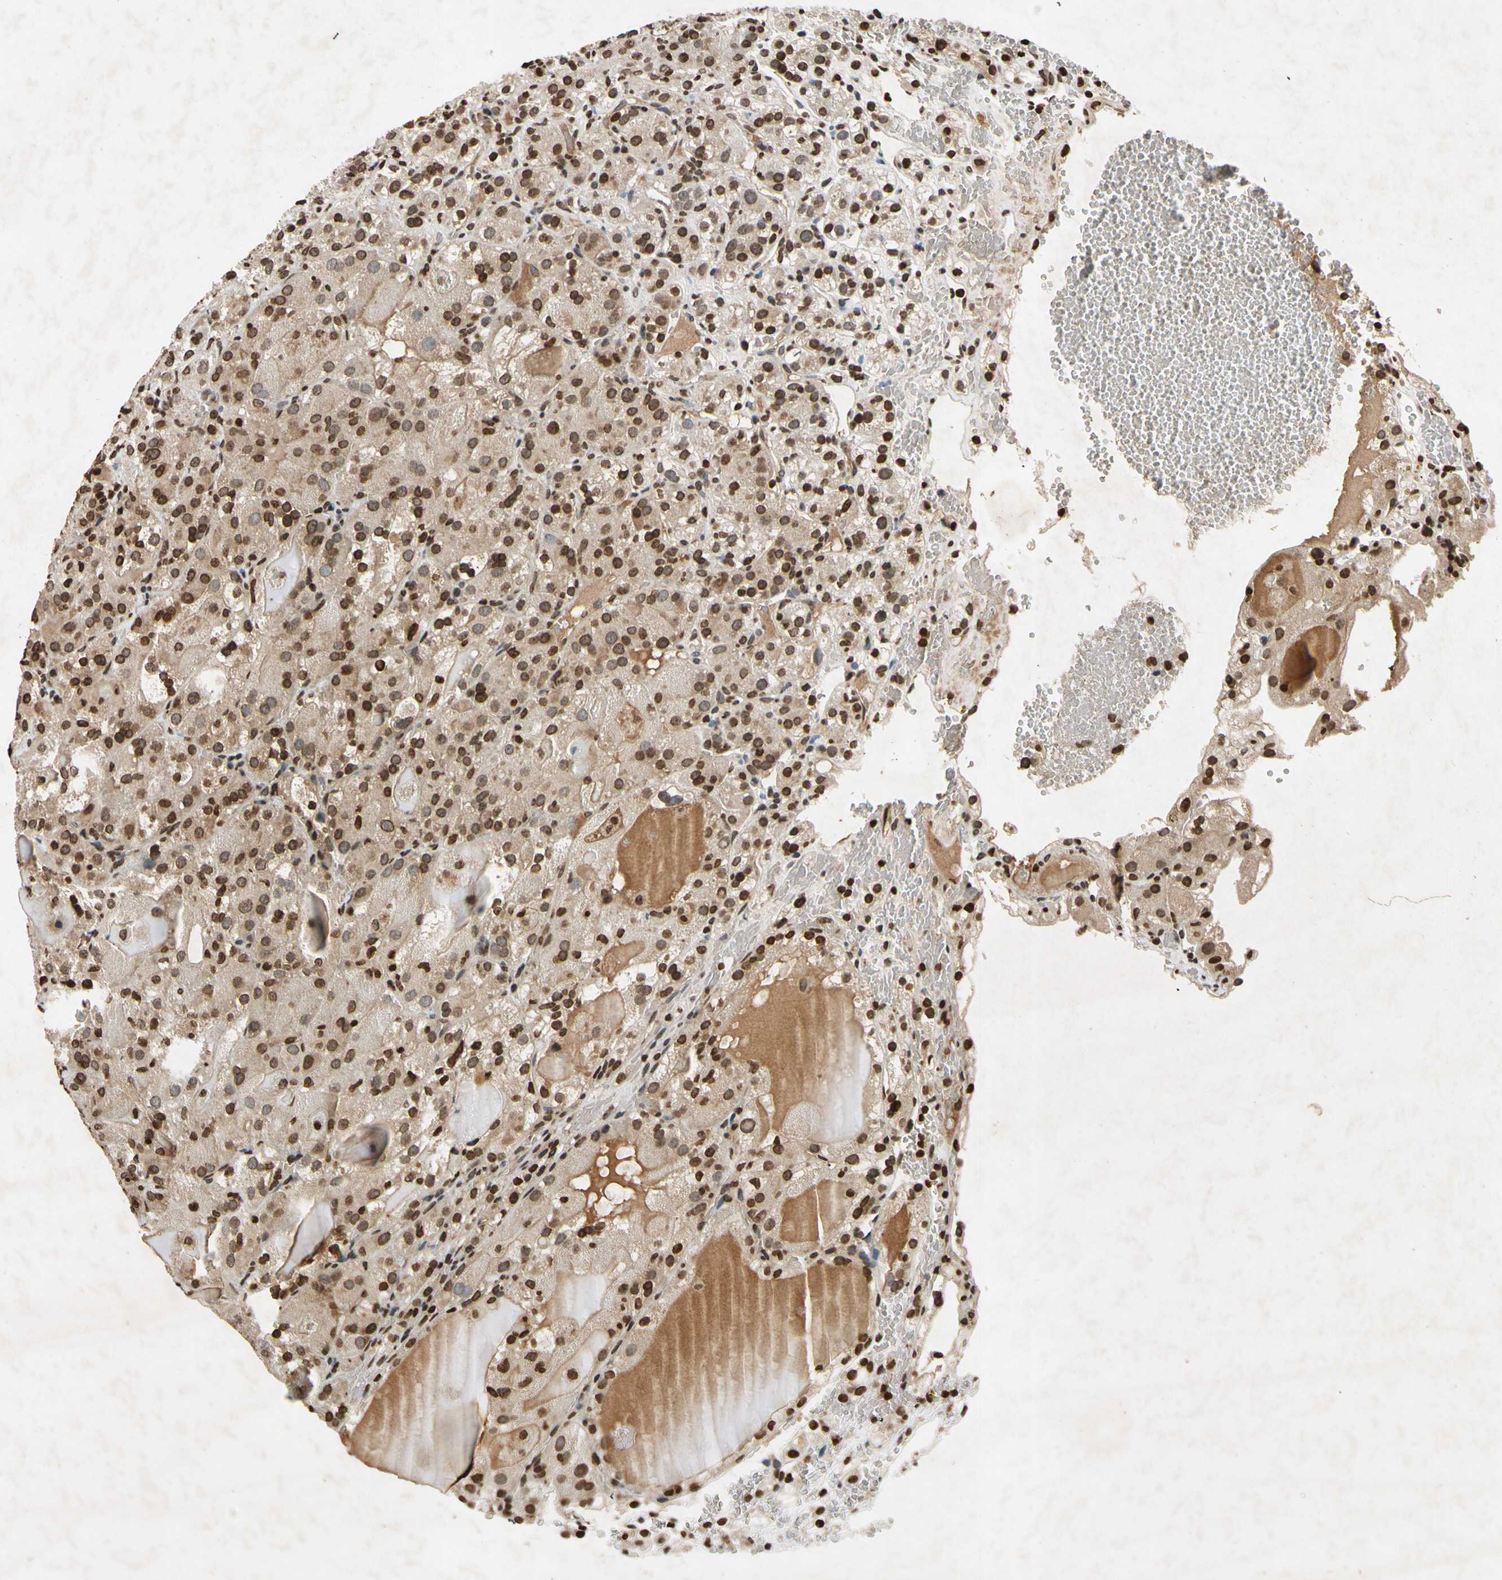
{"staining": {"intensity": "weak", "quantity": ">75%", "location": "nuclear"}, "tissue": "renal cancer", "cell_type": "Tumor cells", "image_type": "cancer", "snomed": [{"axis": "morphology", "description": "Normal tissue, NOS"}, {"axis": "morphology", "description": "Adenocarcinoma, NOS"}, {"axis": "topography", "description": "Kidney"}], "caption": "Weak nuclear staining is present in approximately >75% of tumor cells in renal cancer.", "gene": "HOXB3", "patient": {"sex": "male", "age": 61}}